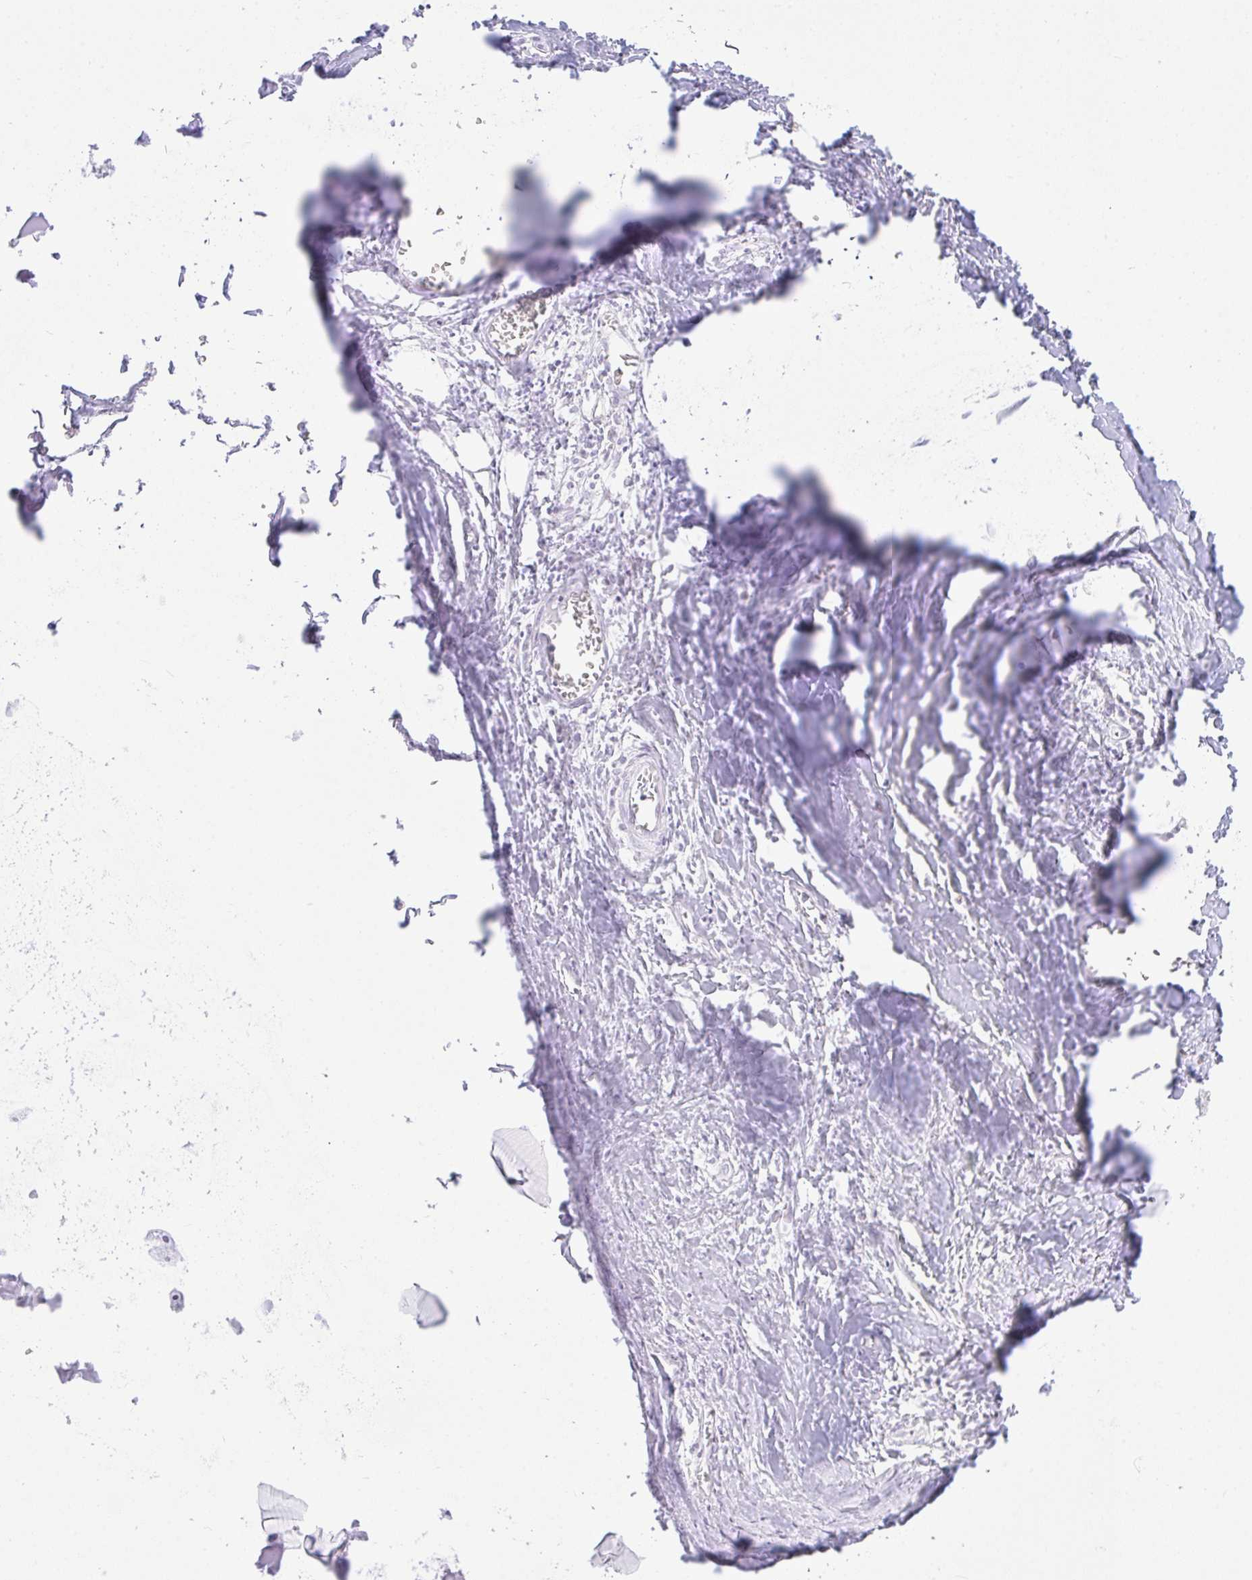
{"staining": {"intensity": "negative", "quantity": "none", "location": "none"}, "tissue": "adipose tissue", "cell_type": "Adipocytes", "image_type": "normal", "snomed": [{"axis": "morphology", "description": "Normal tissue, NOS"}, {"axis": "topography", "description": "Cartilage tissue"}], "caption": "A histopathology image of adipose tissue stained for a protein displays no brown staining in adipocytes. (DAB (3,3'-diaminobenzidine) immunohistochemistry with hematoxylin counter stain).", "gene": "BEST4", "patient": {"sex": "male", "age": 57}}